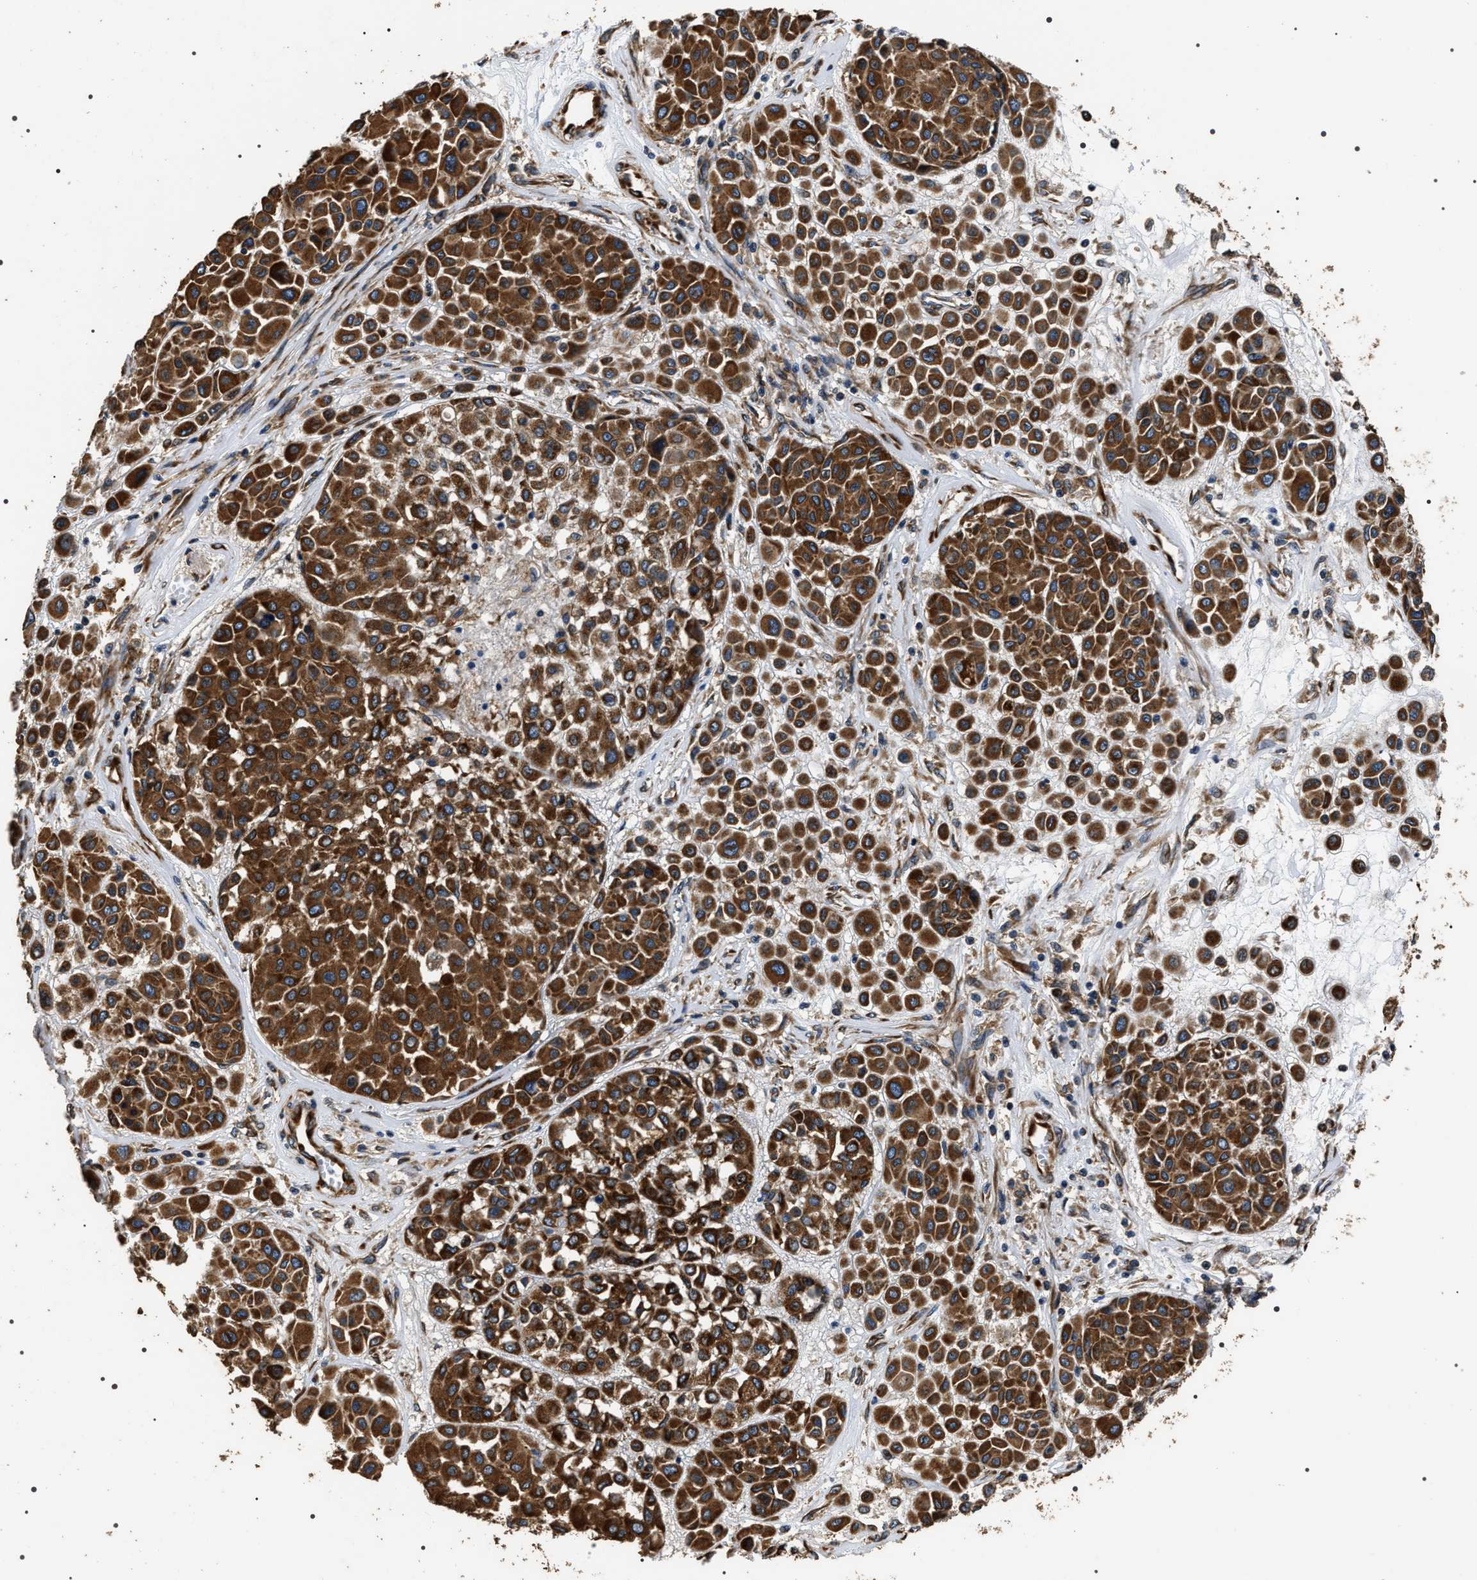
{"staining": {"intensity": "strong", "quantity": ">75%", "location": "cytoplasmic/membranous"}, "tissue": "melanoma", "cell_type": "Tumor cells", "image_type": "cancer", "snomed": [{"axis": "morphology", "description": "Malignant melanoma, Metastatic site"}, {"axis": "topography", "description": "Soft tissue"}], "caption": "This photomicrograph displays immunohistochemistry staining of malignant melanoma (metastatic site), with high strong cytoplasmic/membranous positivity in about >75% of tumor cells.", "gene": "KTN1", "patient": {"sex": "male", "age": 41}}